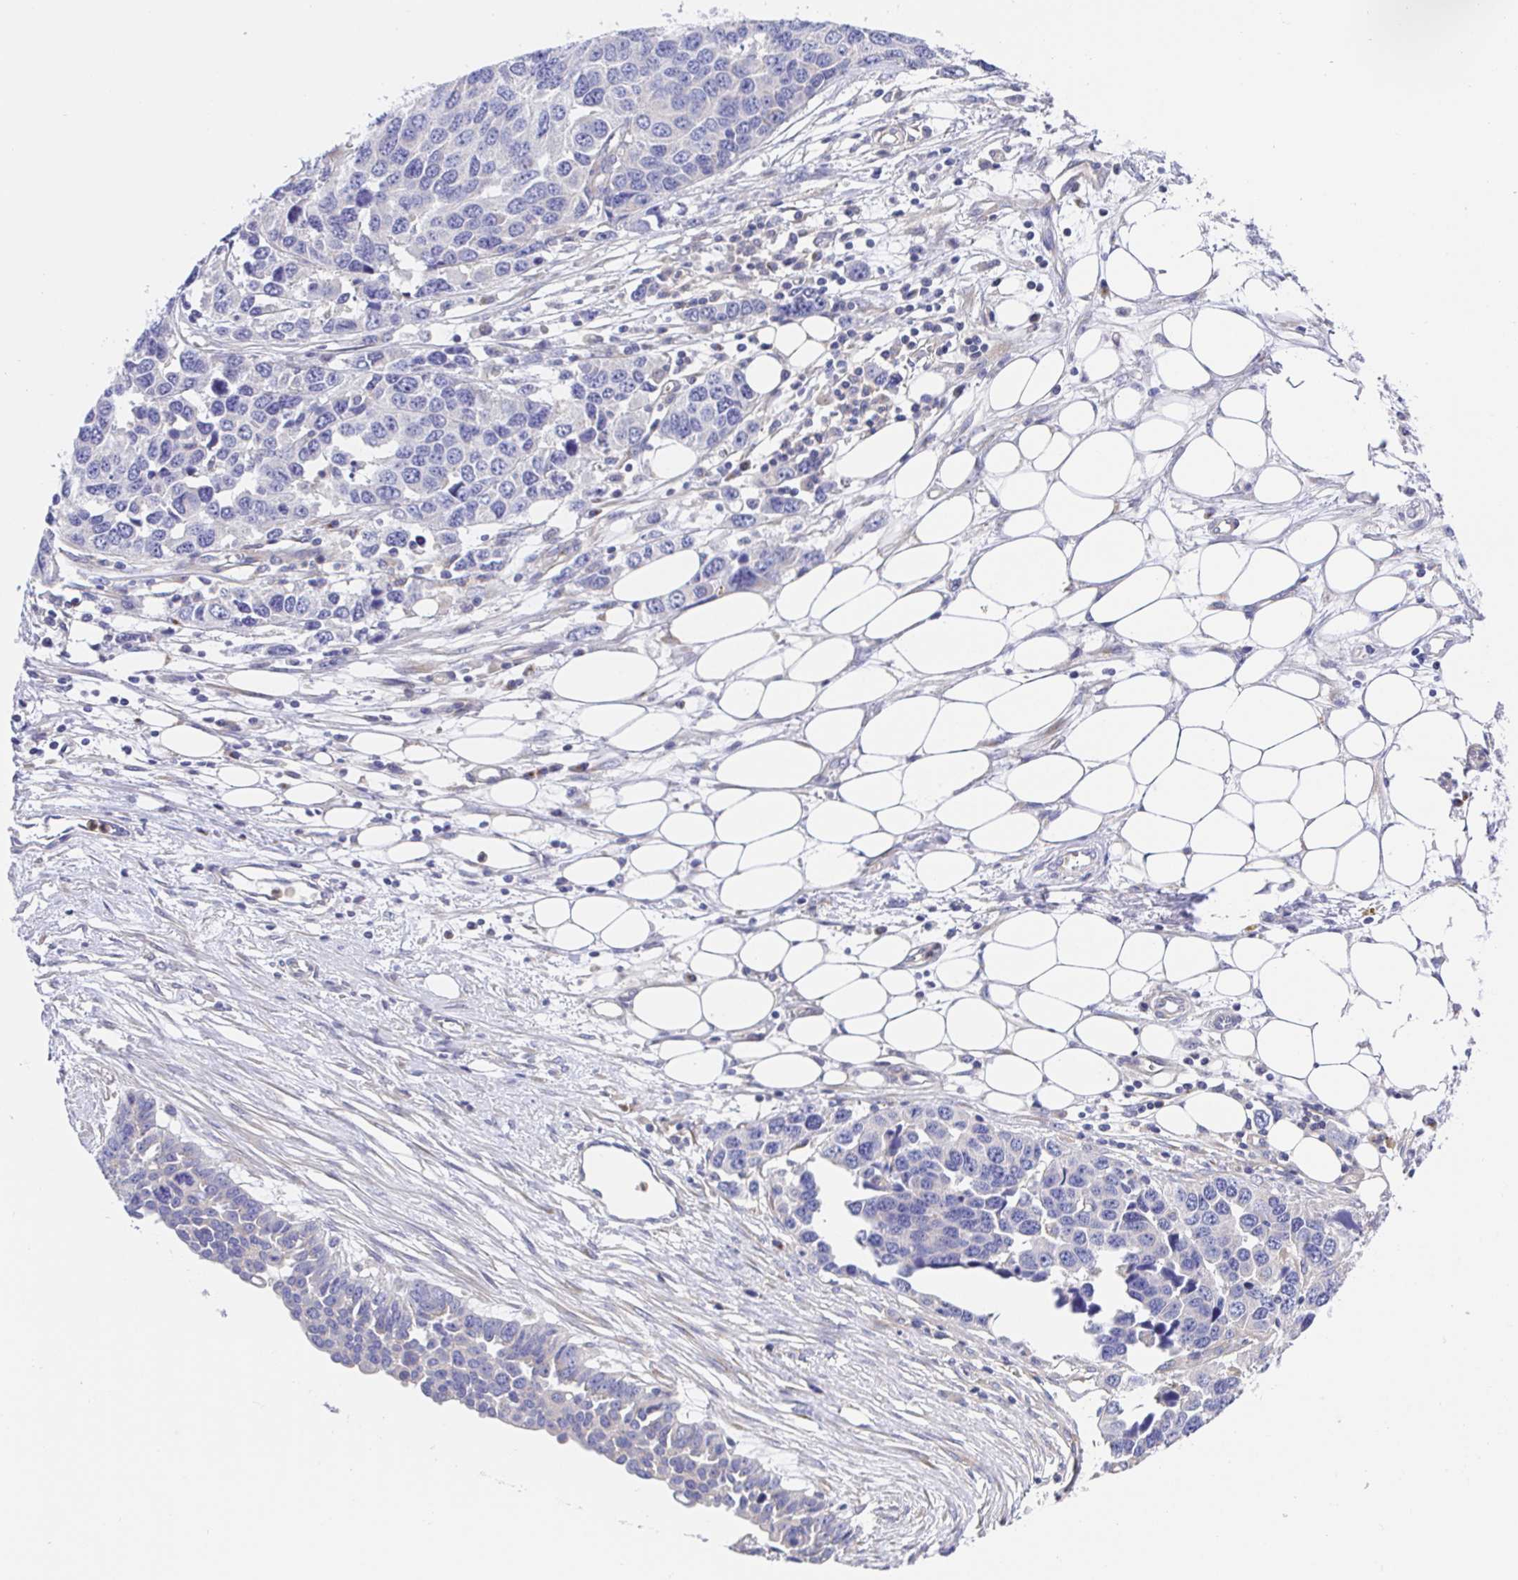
{"staining": {"intensity": "negative", "quantity": "none", "location": "none"}, "tissue": "ovarian cancer", "cell_type": "Tumor cells", "image_type": "cancer", "snomed": [{"axis": "morphology", "description": "Cystadenocarcinoma, serous, NOS"}, {"axis": "topography", "description": "Ovary"}], "caption": "Tumor cells are negative for protein expression in human ovarian serous cystadenocarcinoma.", "gene": "GOLGA1", "patient": {"sex": "female", "age": 76}}